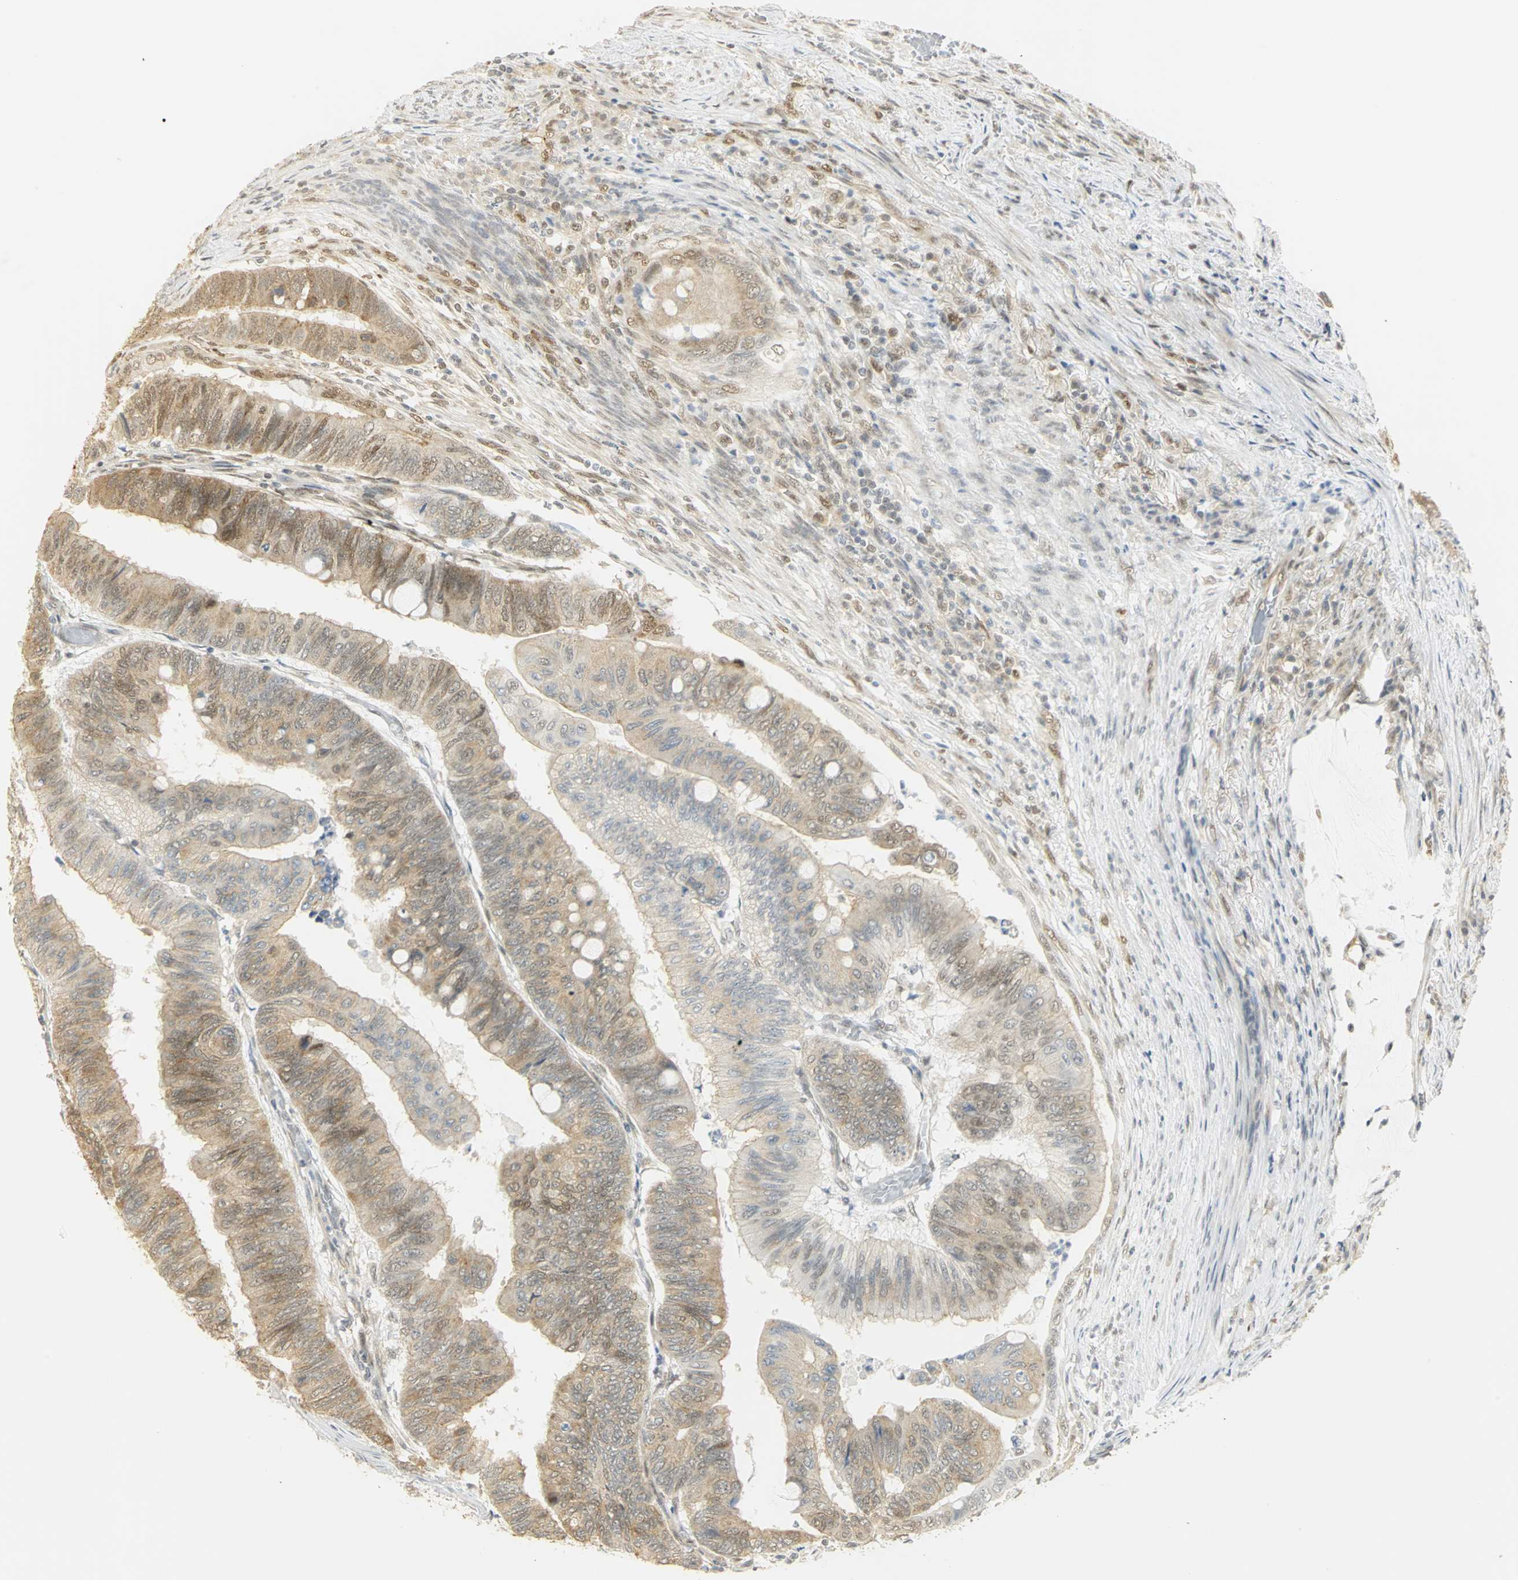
{"staining": {"intensity": "moderate", "quantity": ">75%", "location": "cytoplasmic/membranous"}, "tissue": "colorectal cancer", "cell_type": "Tumor cells", "image_type": "cancer", "snomed": [{"axis": "morphology", "description": "Normal tissue, NOS"}, {"axis": "morphology", "description": "Adenocarcinoma, NOS"}, {"axis": "topography", "description": "Rectum"}, {"axis": "topography", "description": "Peripheral nerve tissue"}], "caption": "Colorectal cancer stained with a brown dye displays moderate cytoplasmic/membranous positive positivity in about >75% of tumor cells.", "gene": "DDX5", "patient": {"sex": "male", "age": 92}}